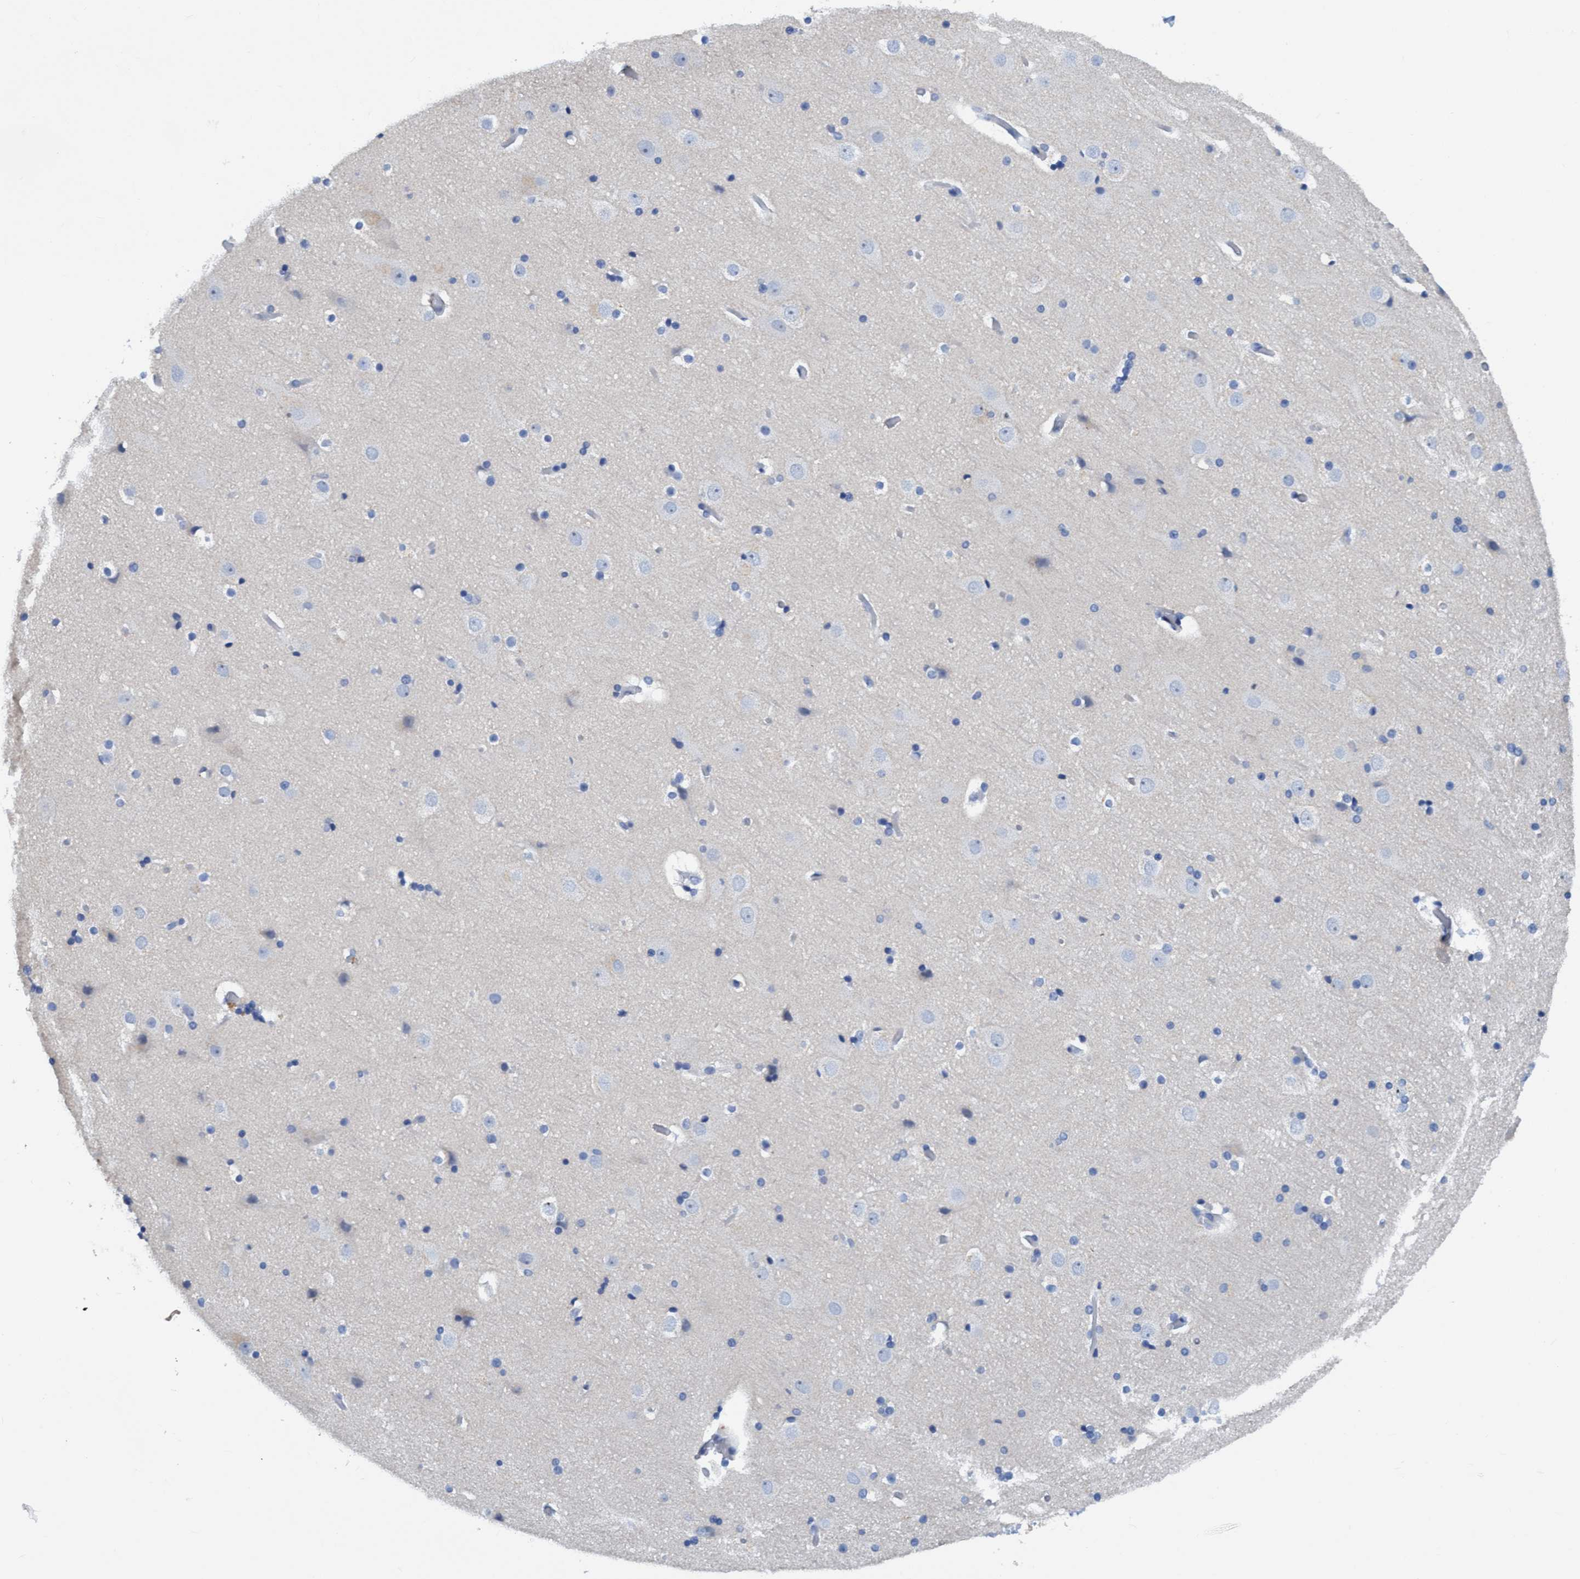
{"staining": {"intensity": "negative", "quantity": "none", "location": "none"}, "tissue": "cerebral cortex", "cell_type": "Endothelial cells", "image_type": "normal", "snomed": [{"axis": "morphology", "description": "Normal tissue, NOS"}, {"axis": "topography", "description": "Cerebral cortex"}], "caption": "High power microscopy image of an immunohistochemistry (IHC) photomicrograph of benign cerebral cortex, revealing no significant staining in endothelial cells.", "gene": "DNAI1", "patient": {"sex": "male", "age": 57}}